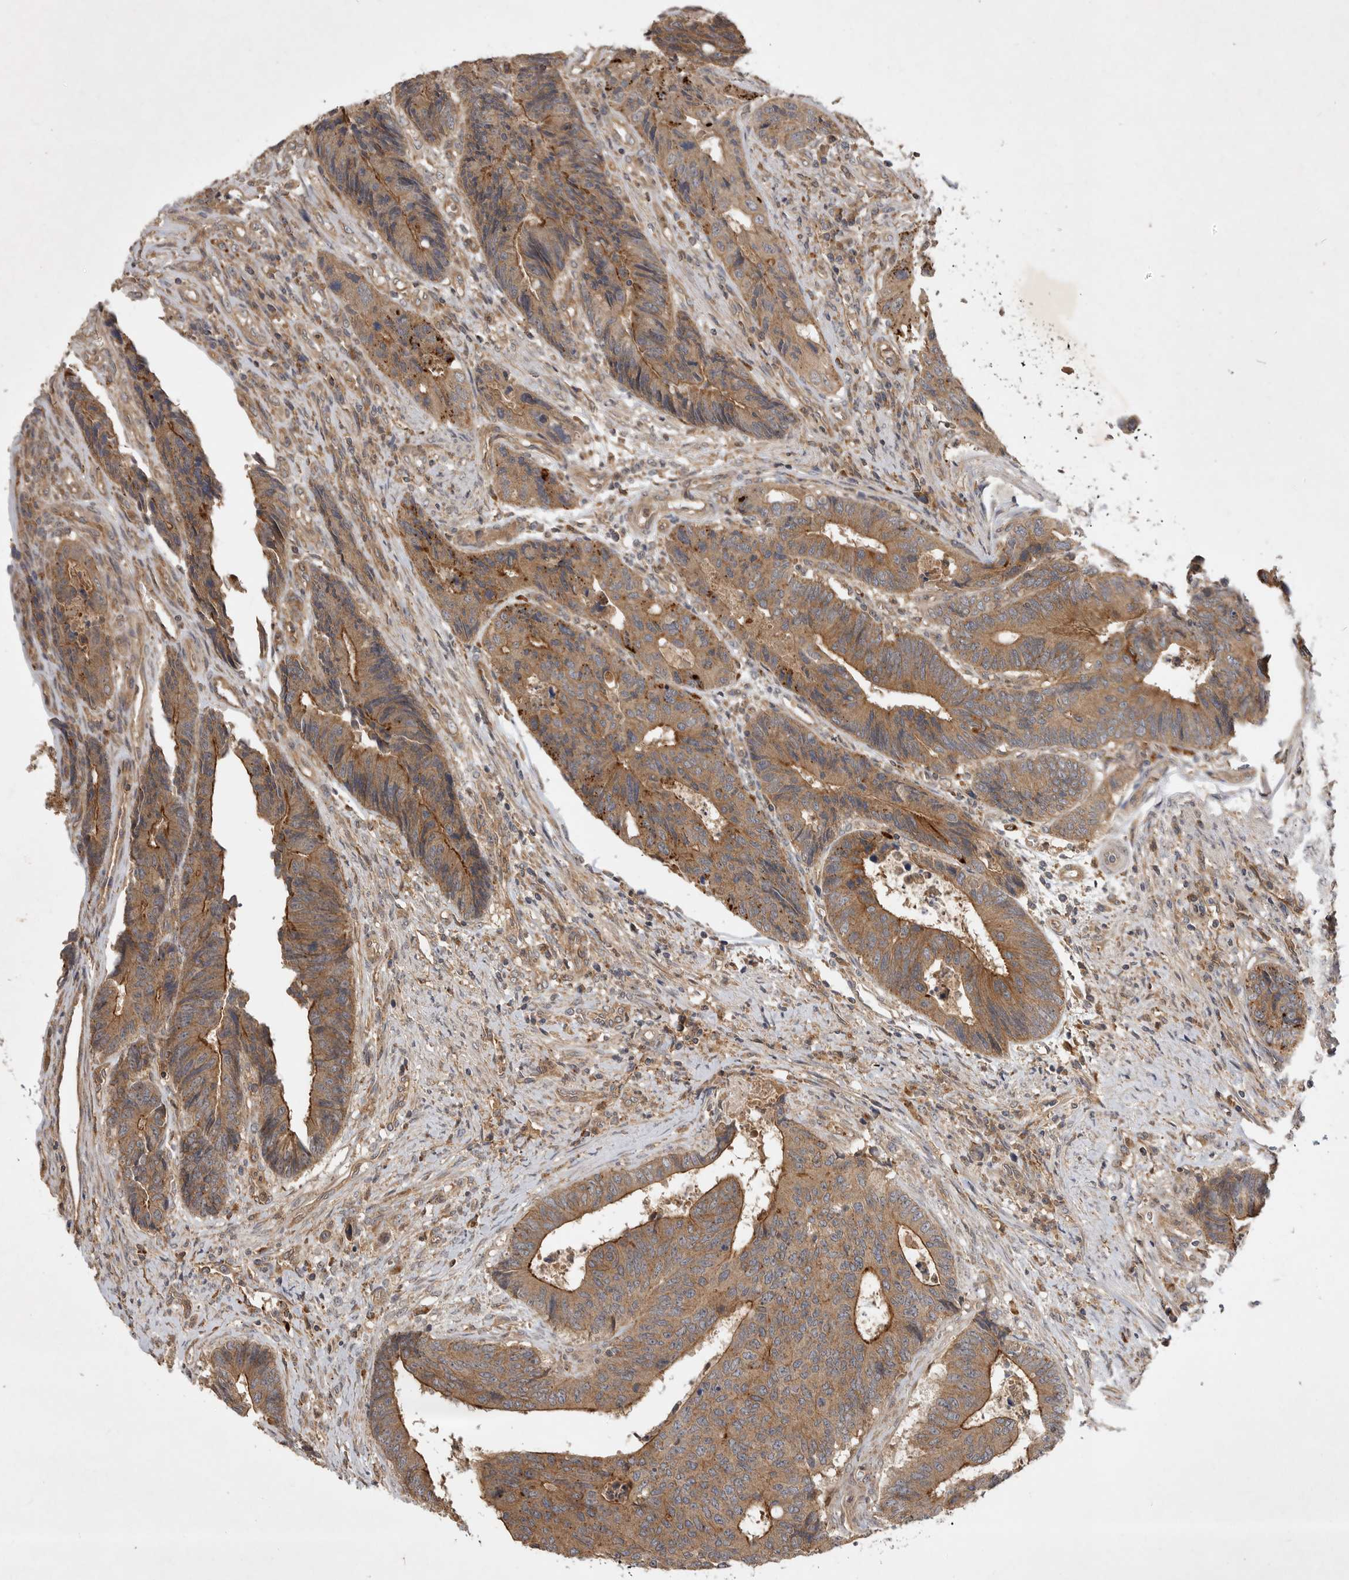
{"staining": {"intensity": "moderate", "quantity": ">75%", "location": "cytoplasmic/membranous"}, "tissue": "colorectal cancer", "cell_type": "Tumor cells", "image_type": "cancer", "snomed": [{"axis": "morphology", "description": "Adenocarcinoma, NOS"}, {"axis": "topography", "description": "Rectum"}], "caption": "Human colorectal cancer stained with a protein marker shows moderate staining in tumor cells.", "gene": "ZNF232", "patient": {"sex": "male", "age": 84}}